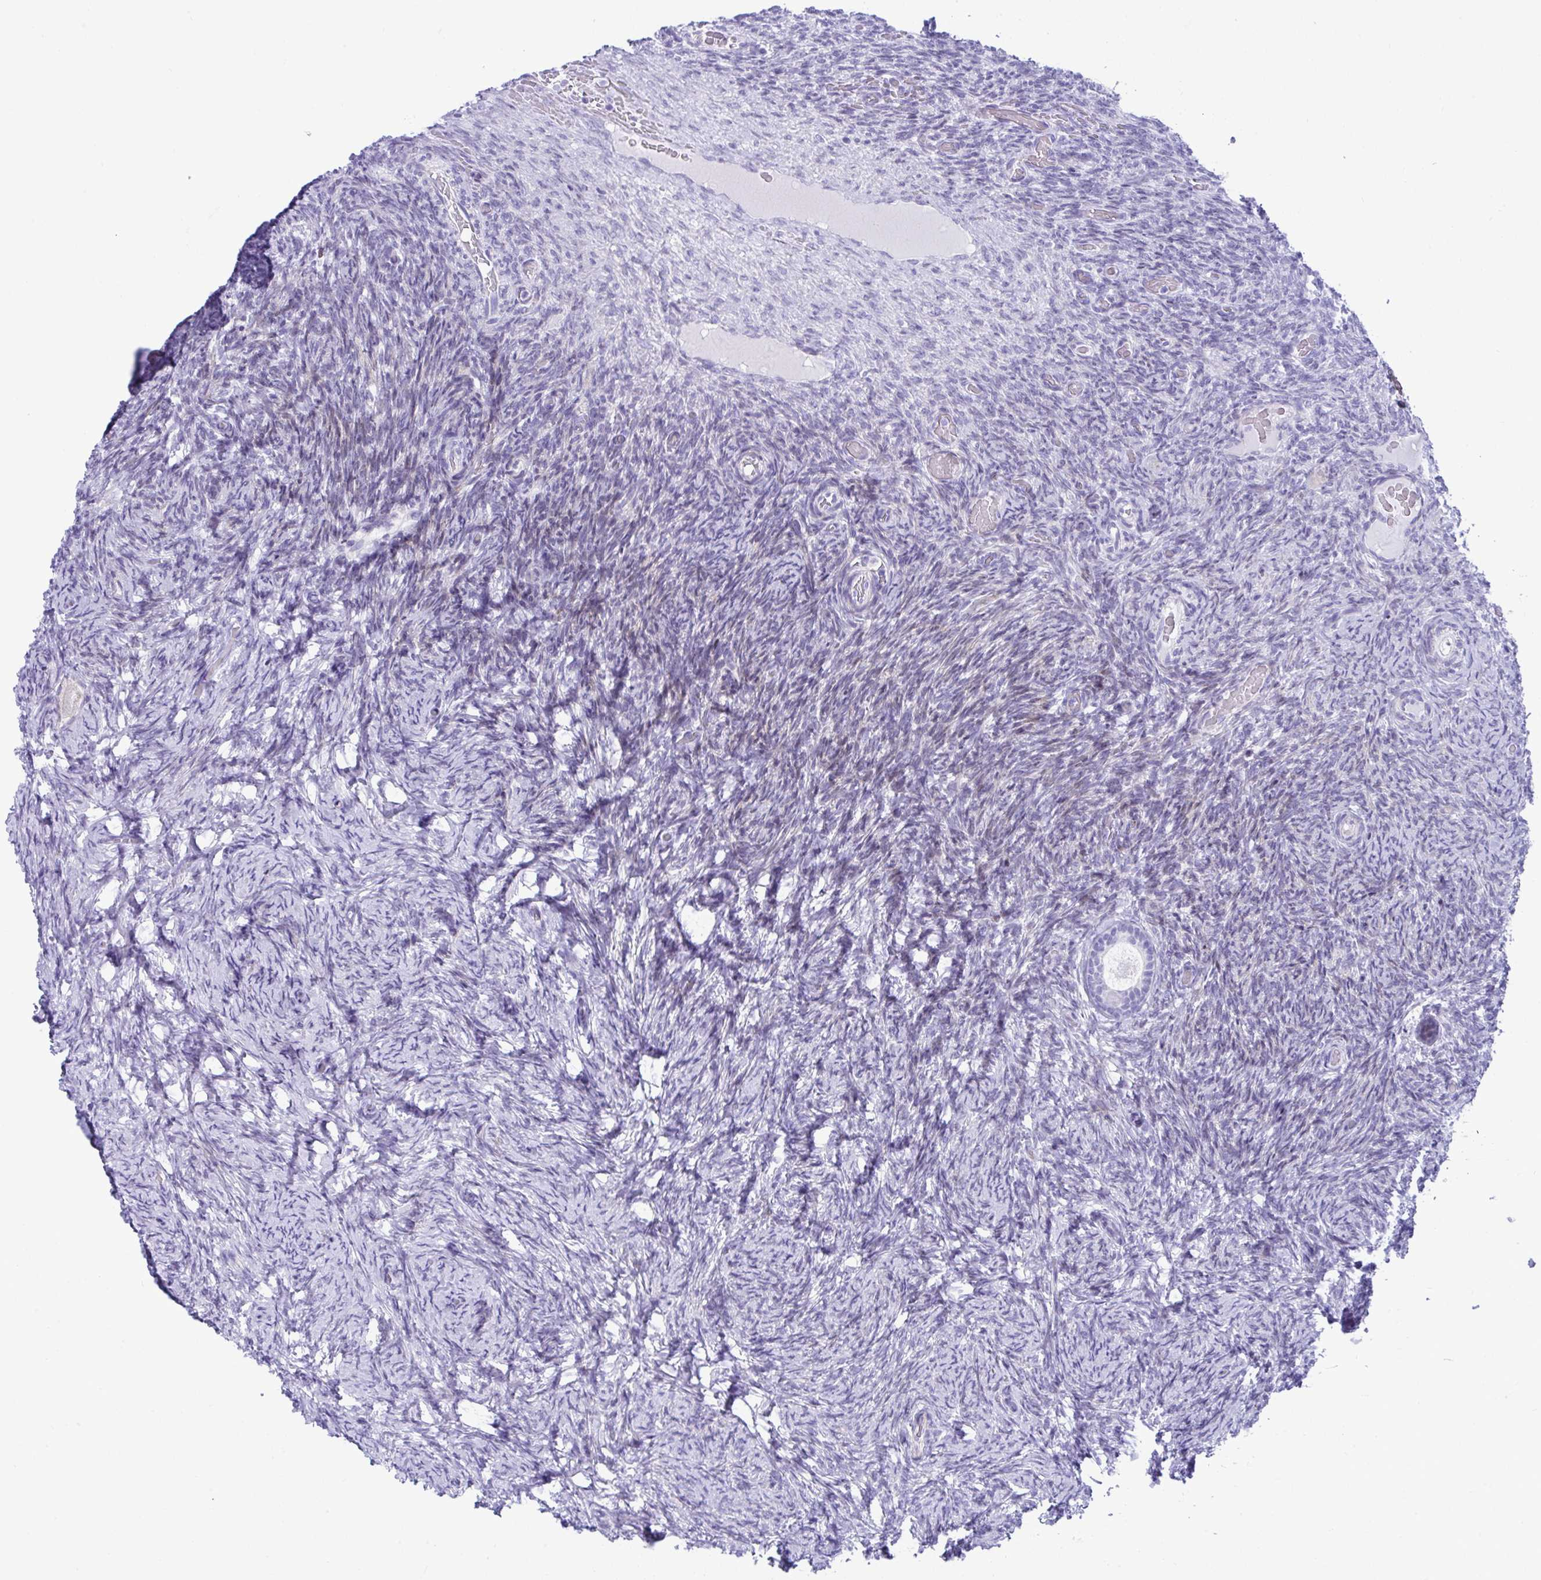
{"staining": {"intensity": "negative", "quantity": "none", "location": "none"}, "tissue": "ovary", "cell_type": "Follicle cells", "image_type": "normal", "snomed": [{"axis": "morphology", "description": "Normal tissue, NOS"}, {"axis": "topography", "description": "Ovary"}], "caption": "Immunohistochemical staining of normal human ovary demonstrates no significant positivity in follicle cells.", "gene": "ISL1", "patient": {"sex": "female", "age": 34}}